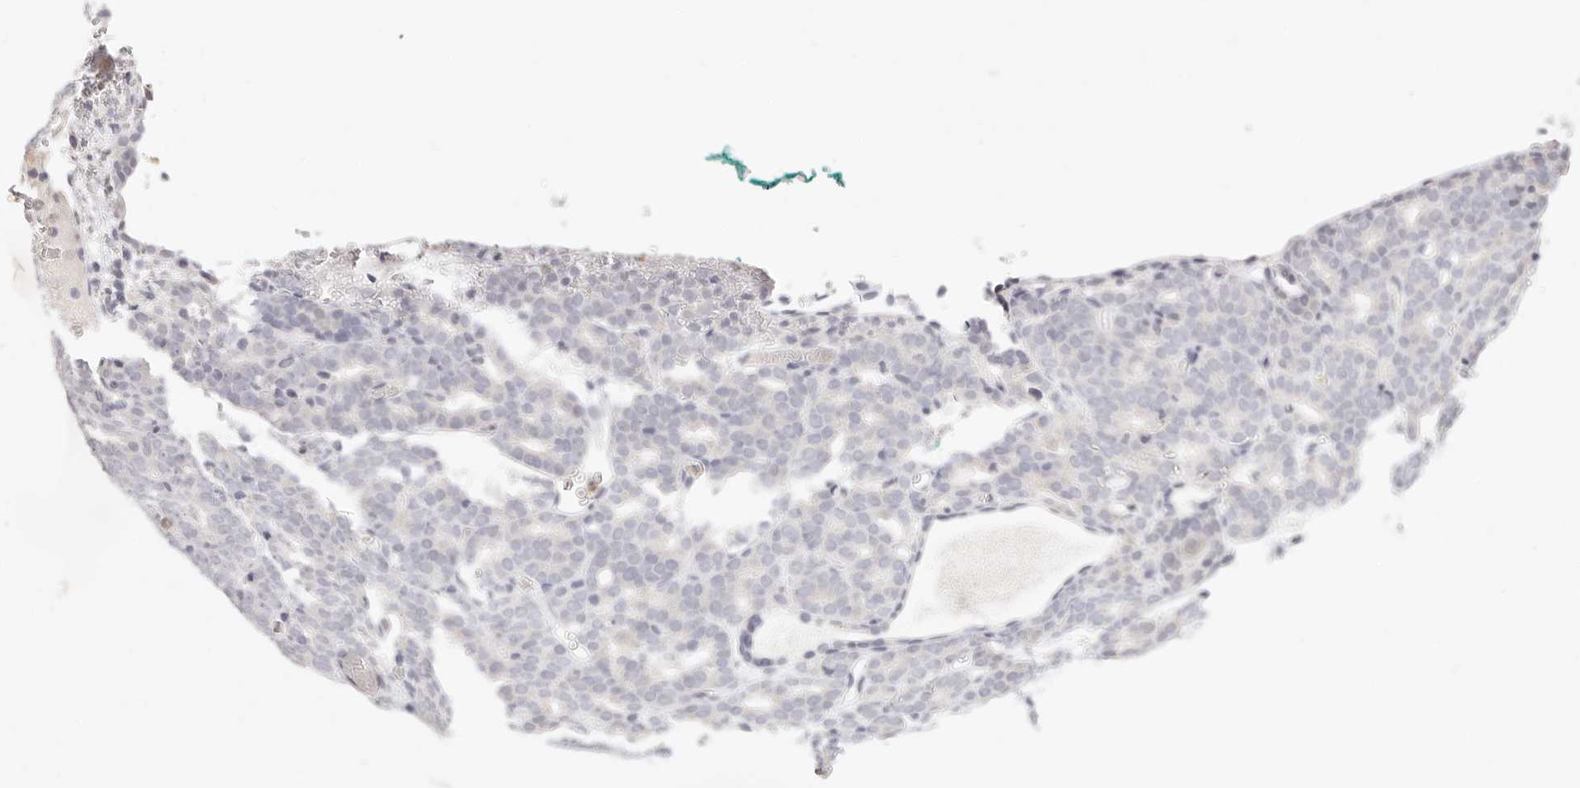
{"staining": {"intensity": "negative", "quantity": "none", "location": "none"}, "tissue": "prostate cancer", "cell_type": "Tumor cells", "image_type": "cancer", "snomed": [{"axis": "morphology", "description": "Adenocarcinoma, High grade"}, {"axis": "topography", "description": "Prostate"}], "caption": "This is a histopathology image of immunohistochemistry staining of prostate cancer, which shows no expression in tumor cells.", "gene": "ASCL1", "patient": {"sex": "male", "age": 62}}